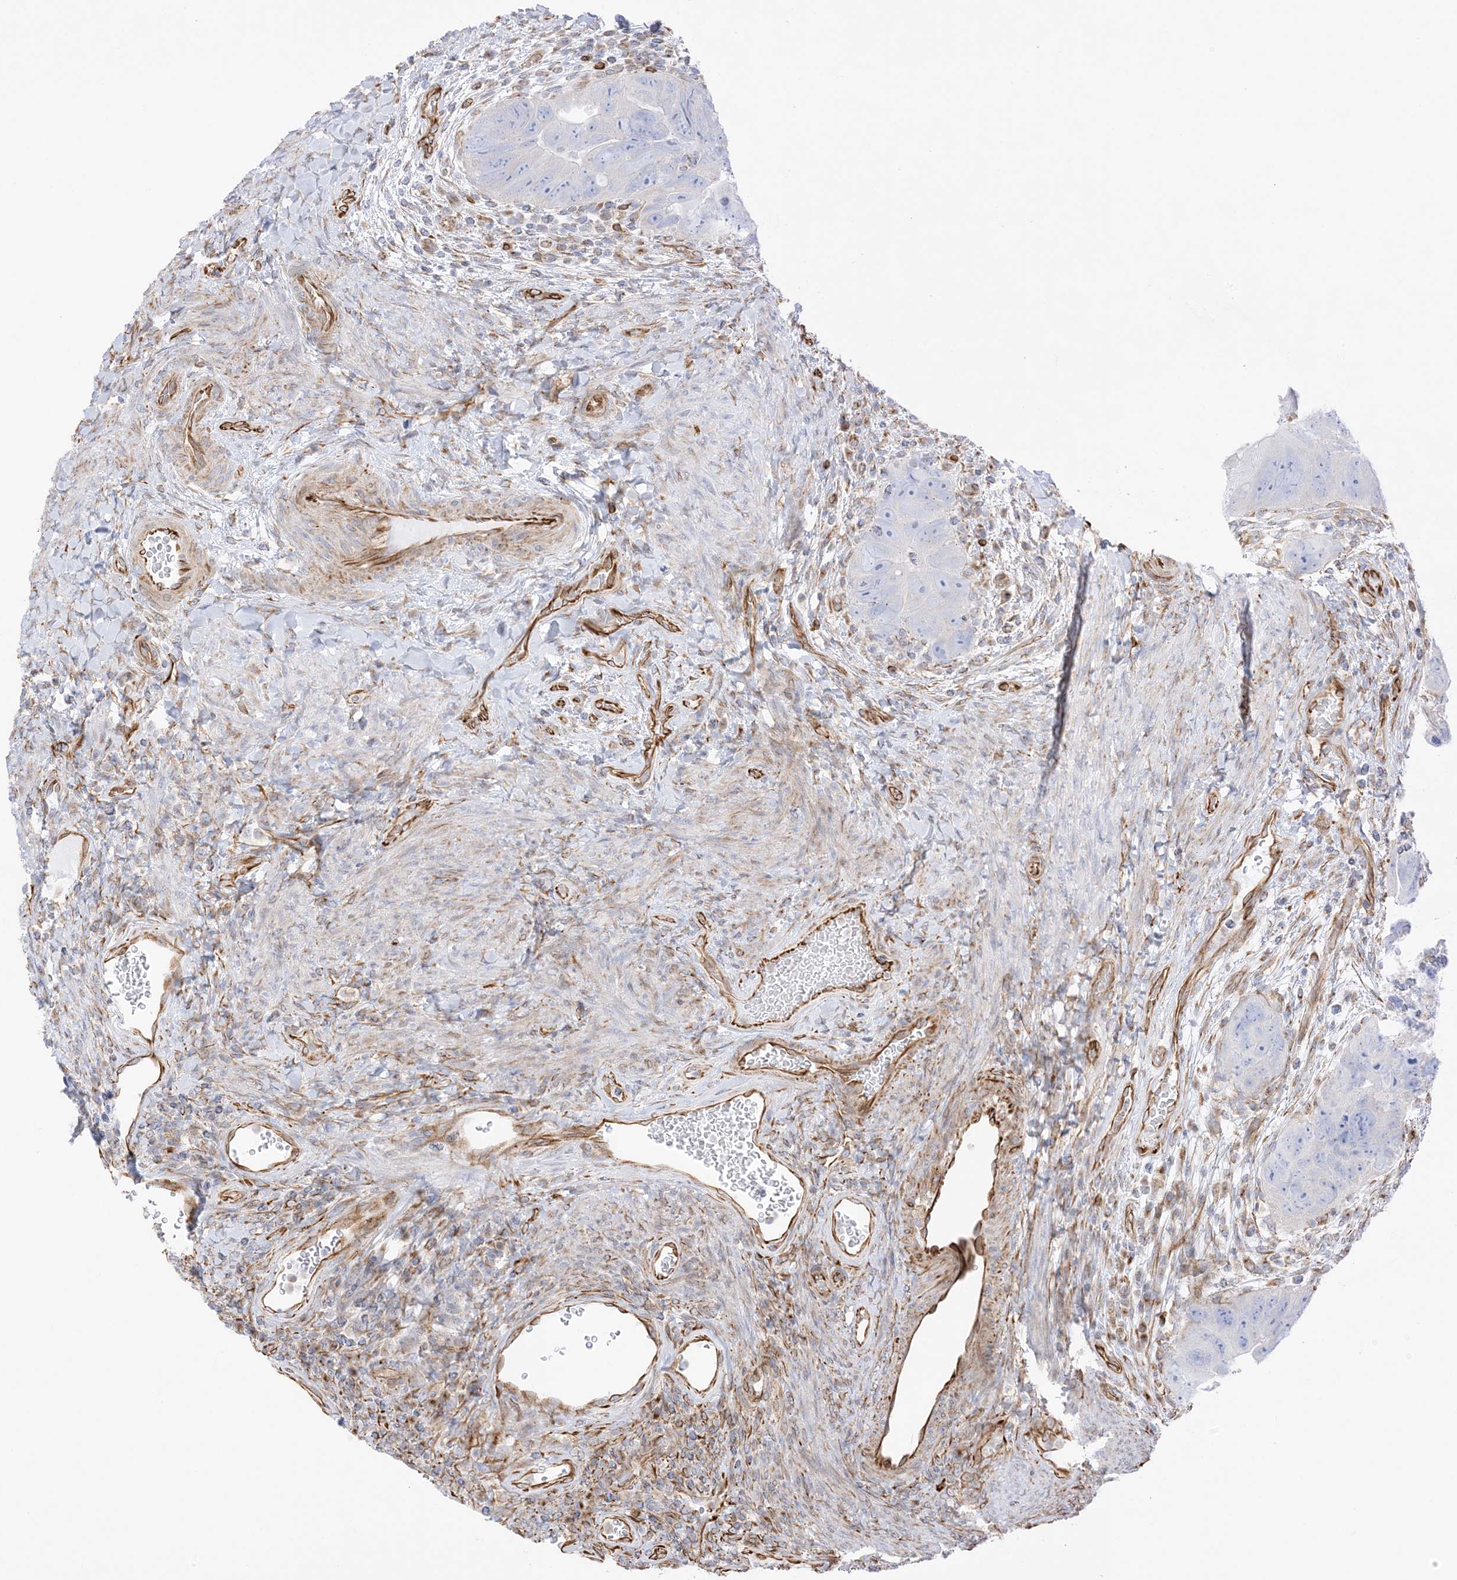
{"staining": {"intensity": "negative", "quantity": "none", "location": "none"}, "tissue": "colorectal cancer", "cell_type": "Tumor cells", "image_type": "cancer", "snomed": [{"axis": "morphology", "description": "Adenocarcinoma, NOS"}, {"axis": "topography", "description": "Rectum"}], "caption": "A micrograph of human adenocarcinoma (colorectal) is negative for staining in tumor cells.", "gene": "PID1", "patient": {"sex": "male", "age": 59}}